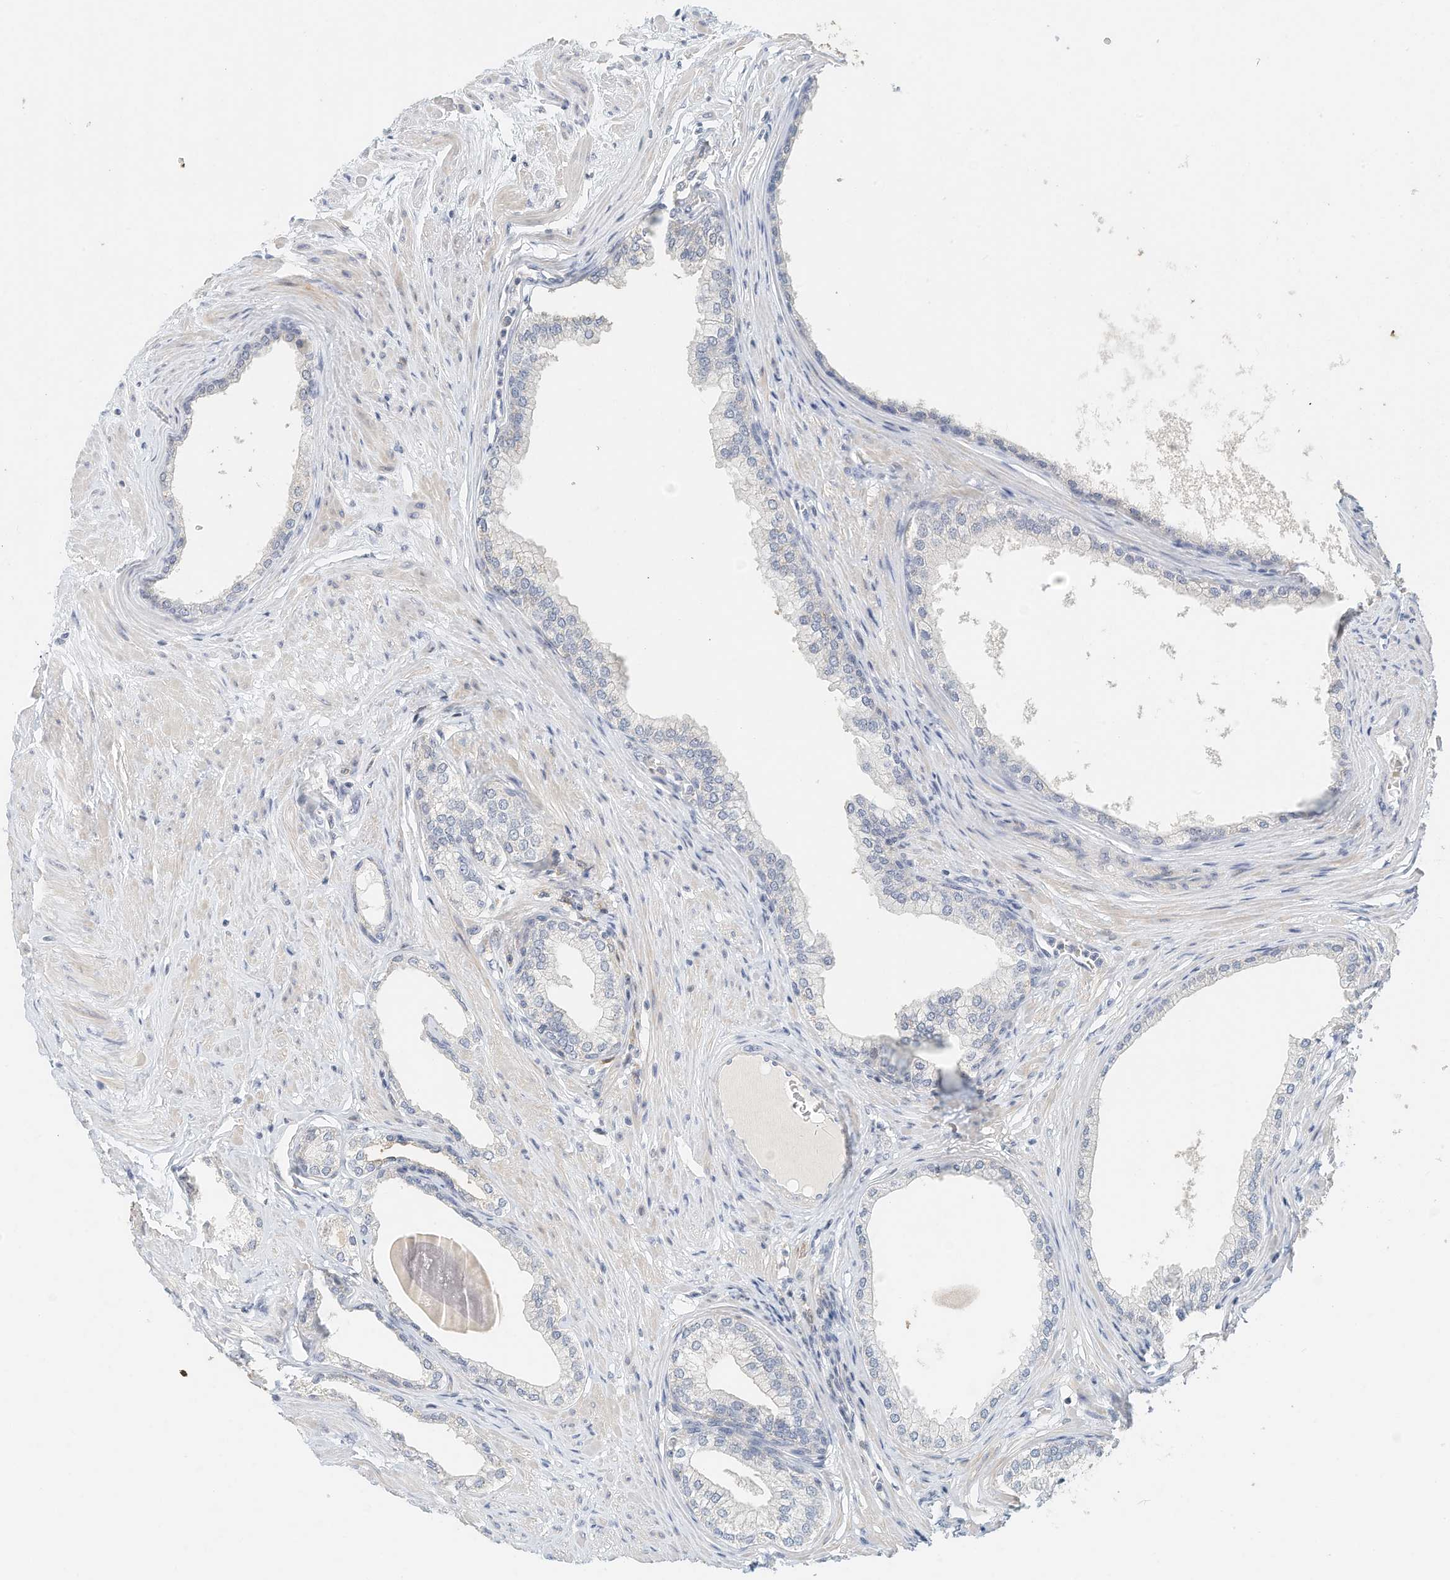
{"staining": {"intensity": "negative", "quantity": "none", "location": "none"}, "tissue": "prostate", "cell_type": "Glandular cells", "image_type": "normal", "snomed": [{"axis": "morphology", "description": "Normal tissue, NOS"}, {"axis": "morphology", "description": "Urothelial carcinoma, Low grade"}, {"axis": "topography", "description": "Urinary bladder"}, {"axis": "topography", "description": "Prostate"}], "caption": "Immunohistochemistry image of normal prostate: human prostate stained with DAB (3,3'-diaminobenzidine) displays no significant protein staining in glandular cells. The staining is performed using DAB (3,3'-diaminobenzidine) brown chromogen with nuclei counter-stained in using hematoxylin.", "gene": "MICAL1", "patient": {"sex": "male", "age": 60}}